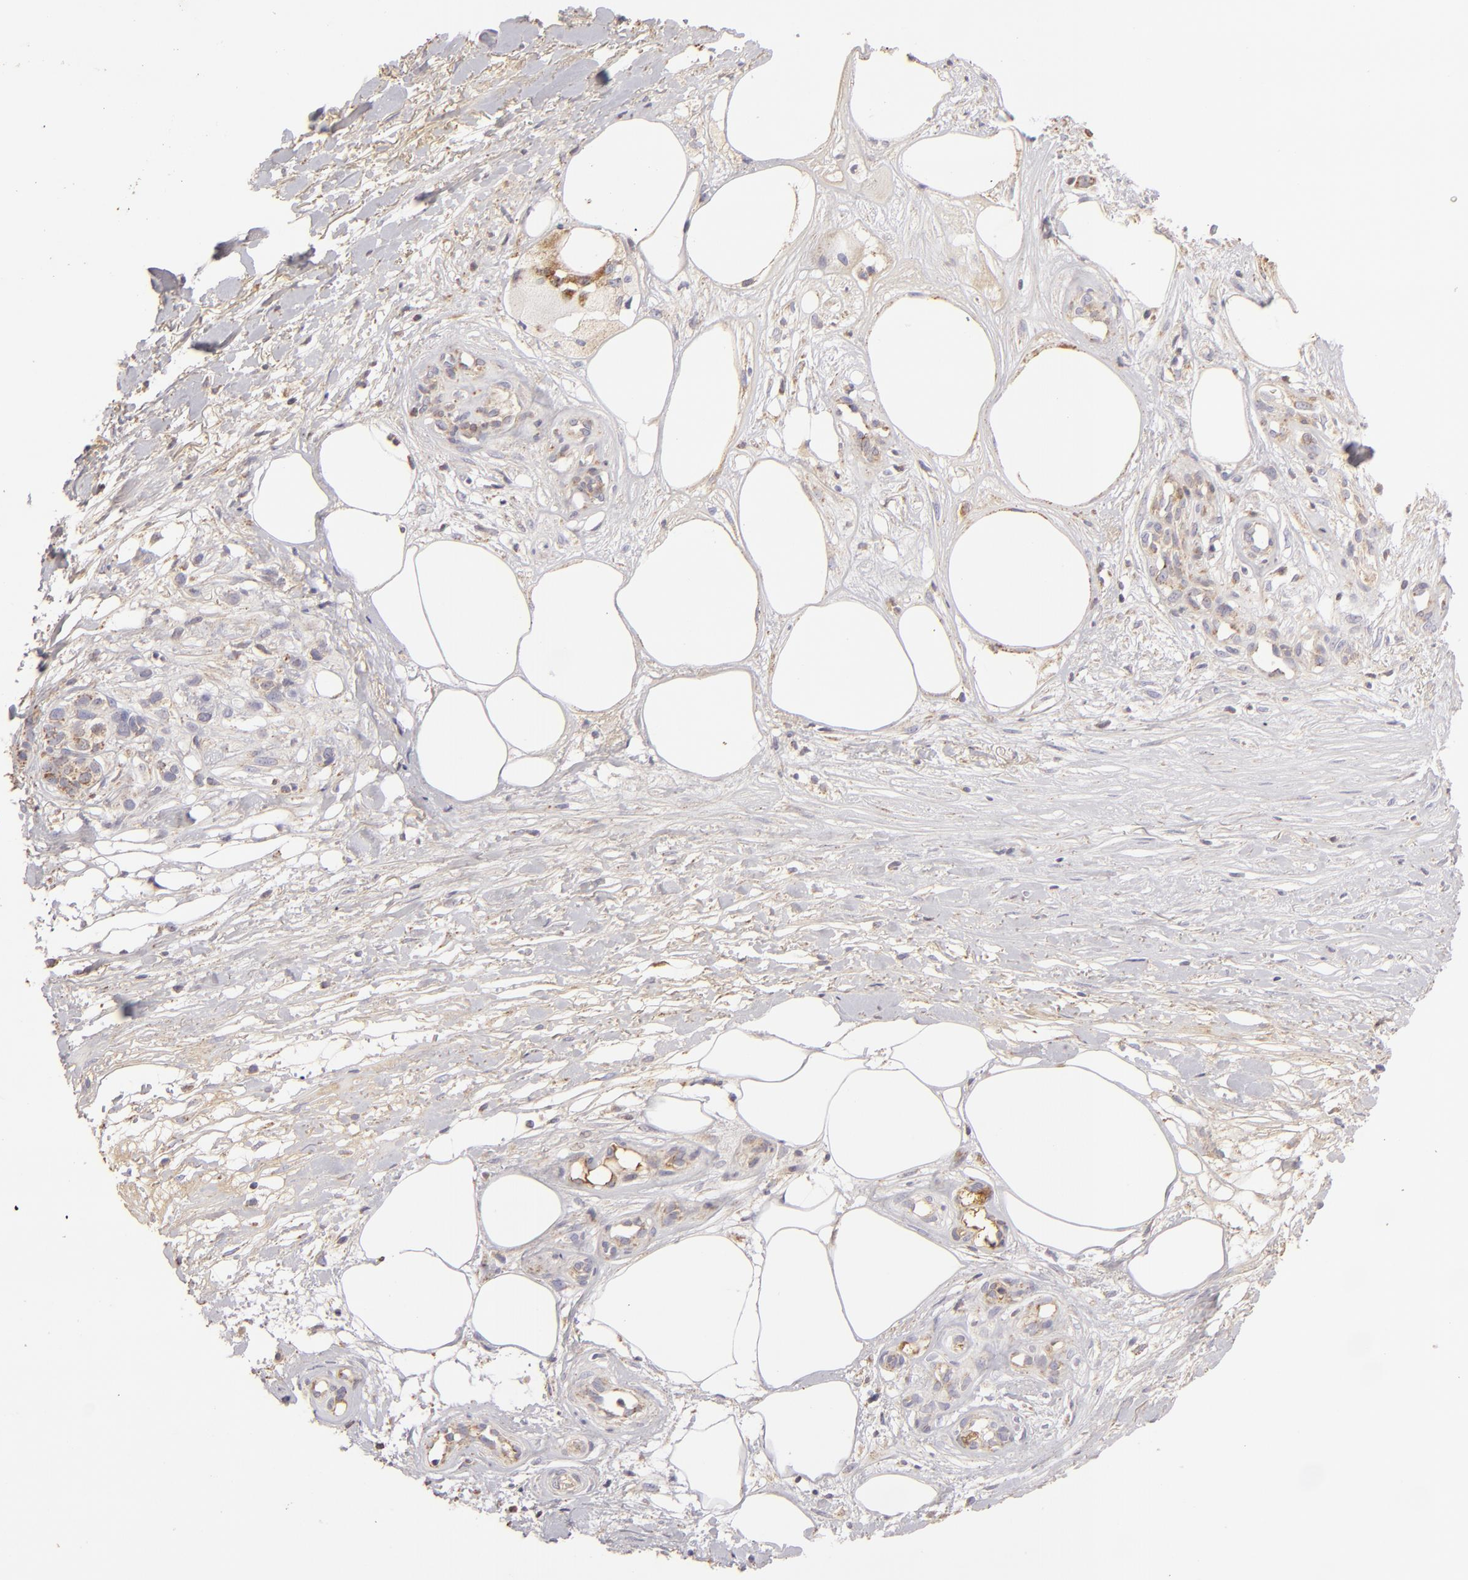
{"staining": {"intensity": "weak", "quantity": ">75%", "location": "cytoplasmic/membranous"}, "tissue": "melanoma", "cell_type": "Tumor cells", "image_type": "cancer", "snomed": [{"axis": "morphology", "description": "Malignant melanoma, NOS"}, {"axis": "topography", "description": "Skin"}], "caption": "The immunohistochemical stain labels weak cytoplasmic/membranous expression in tumor cells of melanoma tissue.", "gene": "CFB", "patient": {"sex": "female", "age": 85}}